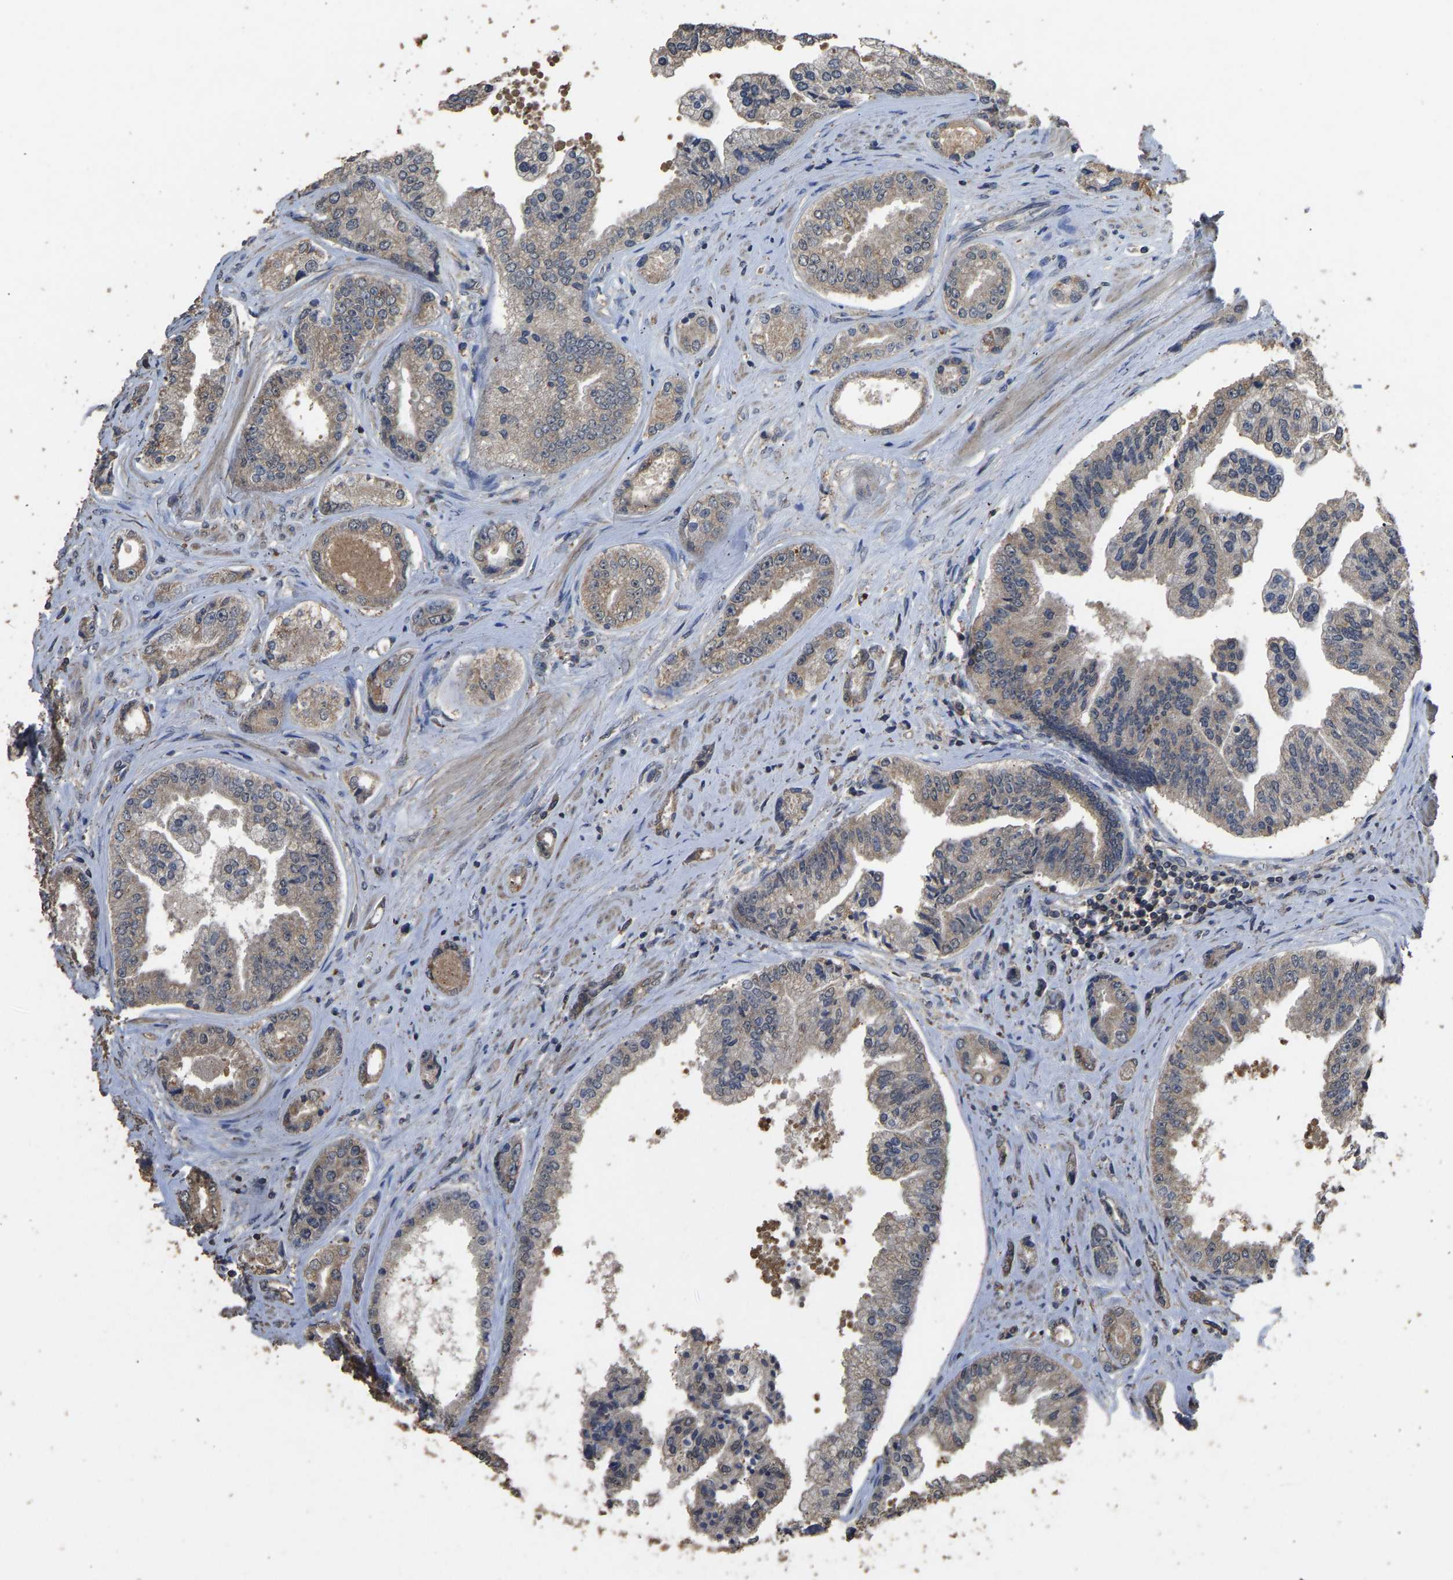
{"staining": {"intensity": "weak", "quantity": "25%-75%", "location": "cytoplasmic/membranous"}, "tissue": "prostate cancer", "cell_type": "Tumor cells", "image_type": "cancer", "snomed": [{"axis": "morphology", "description": "Adenocarcinoma, High grade"}, {"axis": "topography", "description": "Prostate"}], "caption": "Prostate cancer tissue shows weak cytoplasmic/membranous expression in approximately 25%-75% of tumor cells", "gene": "CIDEC", "patient": {"sex": "male", "age": 61}}